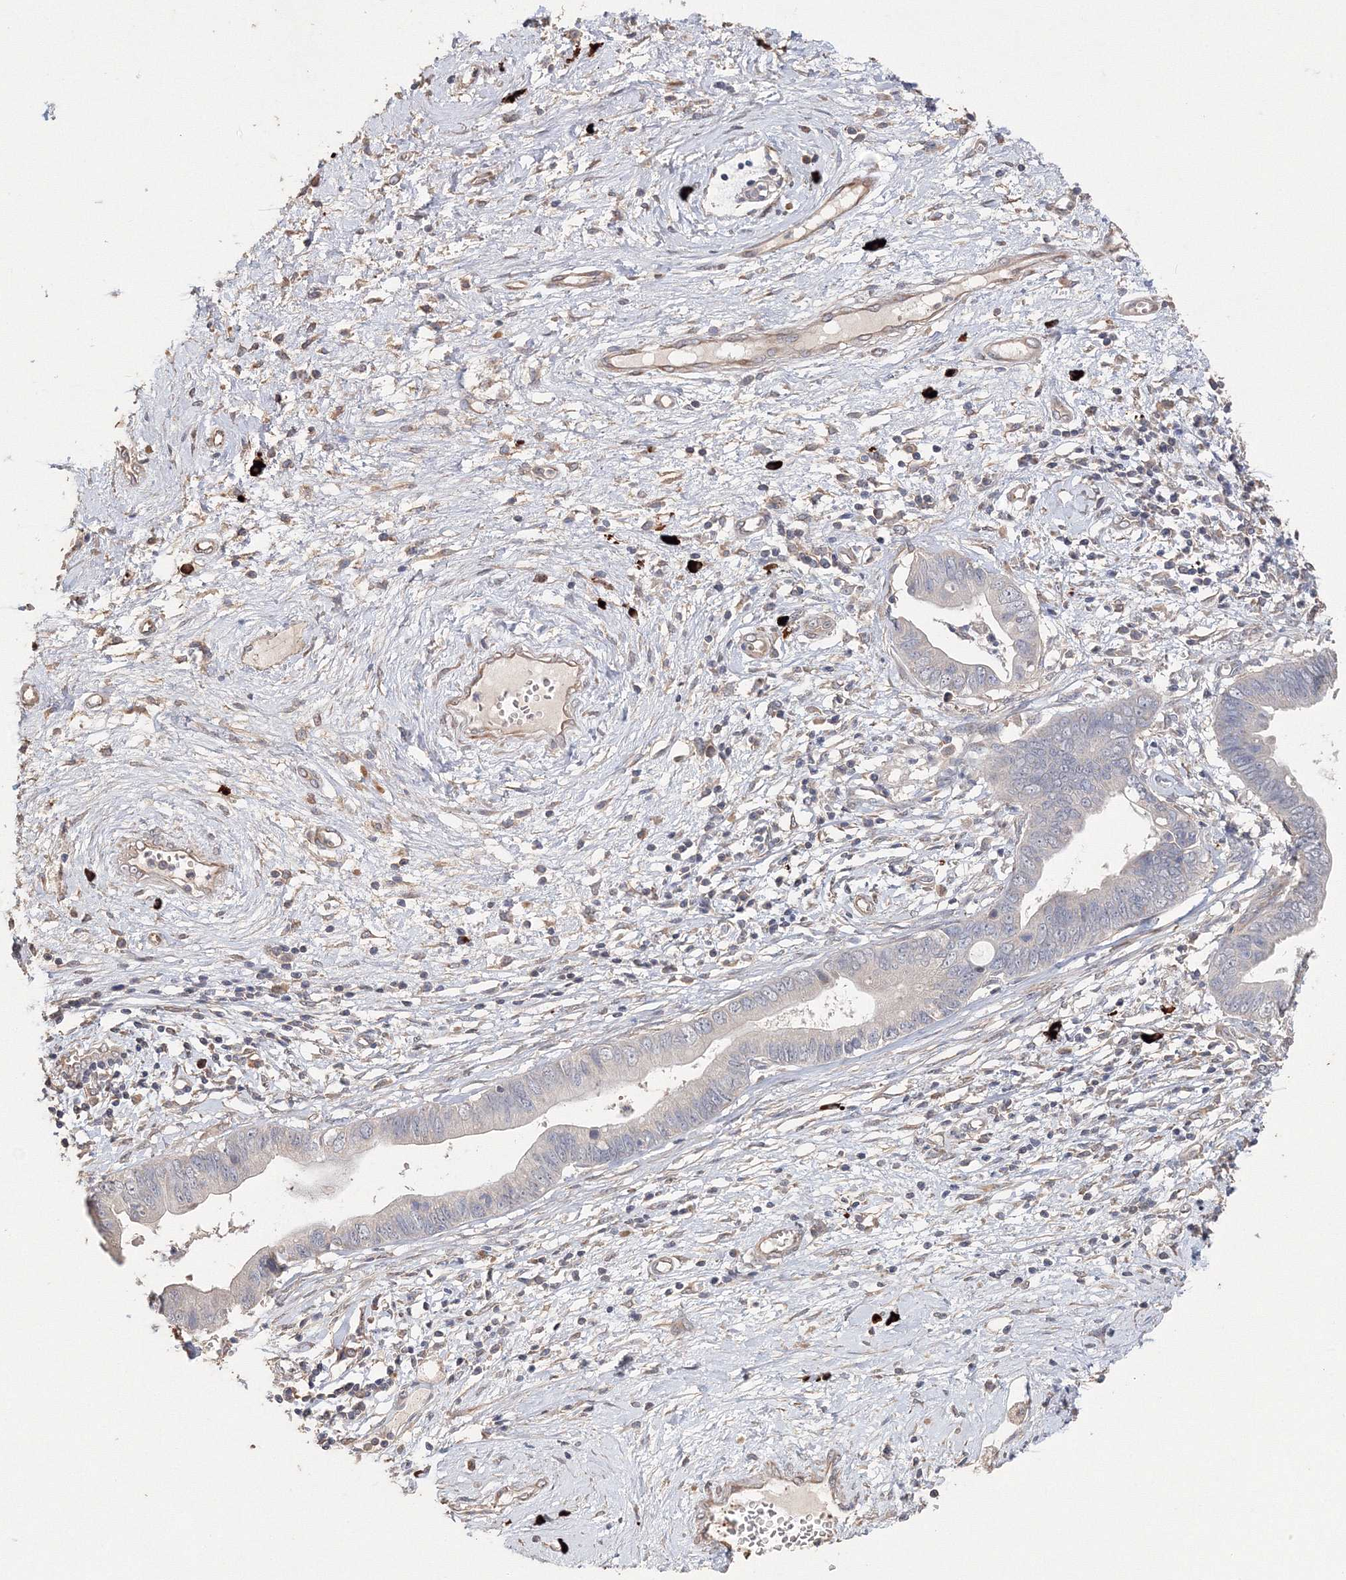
{"staining": {"intensity": "negative", "quantity": "none", "location": "none"}, "tissue": "cervical cancer", "cell_type": "Tumor cells", "image_type": "cancer", "snomed": [{"axis": "morphology", "description": "Adenocarcinoma, NOS"}, {"axis": "topography", "description": "Cervix"}], "caption": "DAB immunohistochemical staining of cervical cancer displays no significant staining in tumor cells.", "gene": "NALF2", "patient": {"sex": "female", "age": 44}}